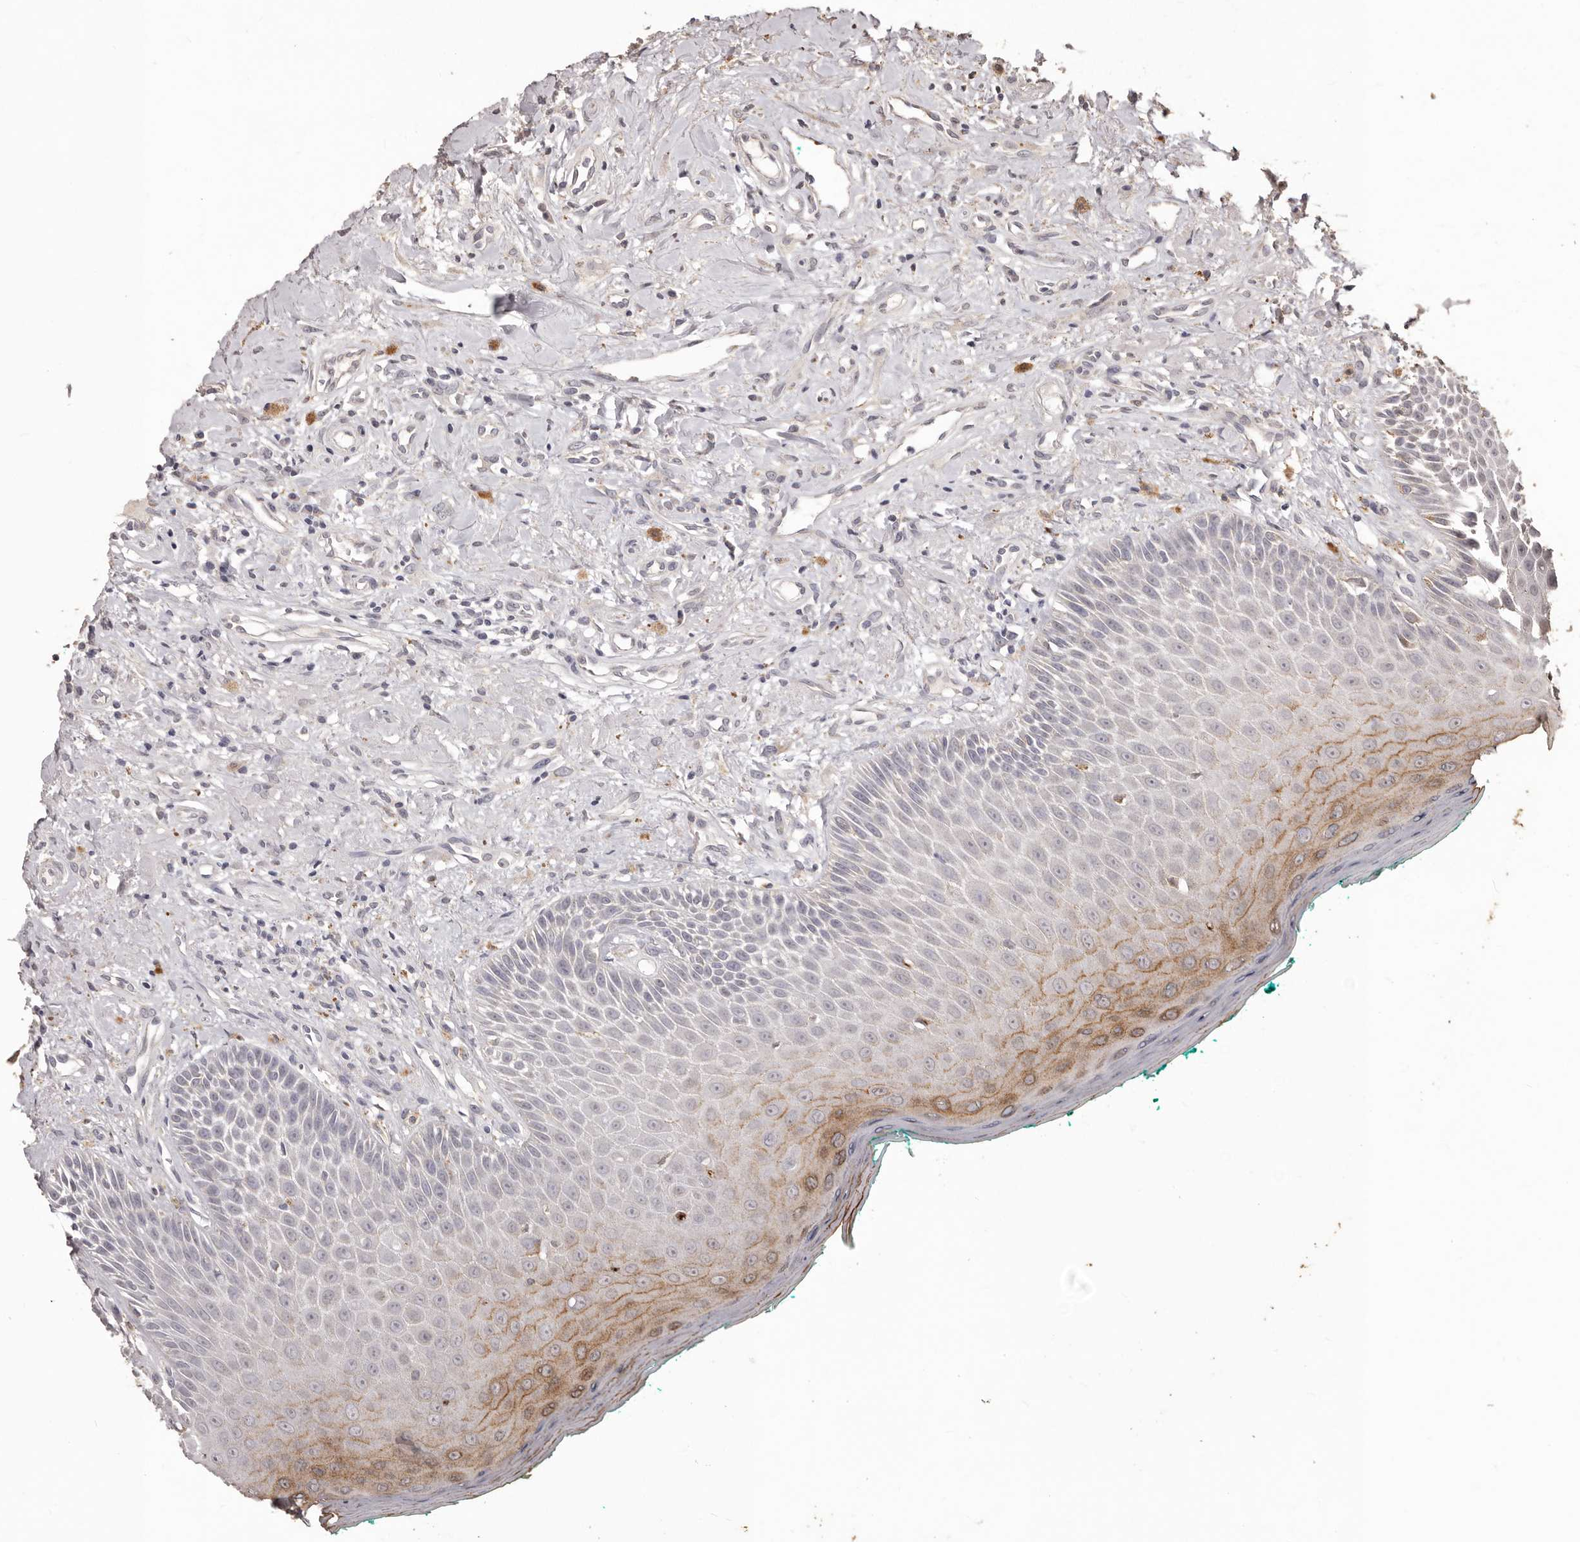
{"staining": {"intensity": "strong", "quantity": "<25%", "location": "cytoplasmic/membranous"}, "tissue": "oral mucosa", "cell_type": "Squamous epithelial cells", "image_type": "normal", "snomed": [{"axis": "morphology", "description": "Normal tissue, NOS"}, {"axis": "topography", "description": "Oral tissue"}], "caption": "Protein staining of normal oral mucosa shows strong cytoplasmic/membranous expression in about <25% of squamous epithelial cells.", "gene": "PRSS27", "patient": {"sex": "female", "age": 70}}